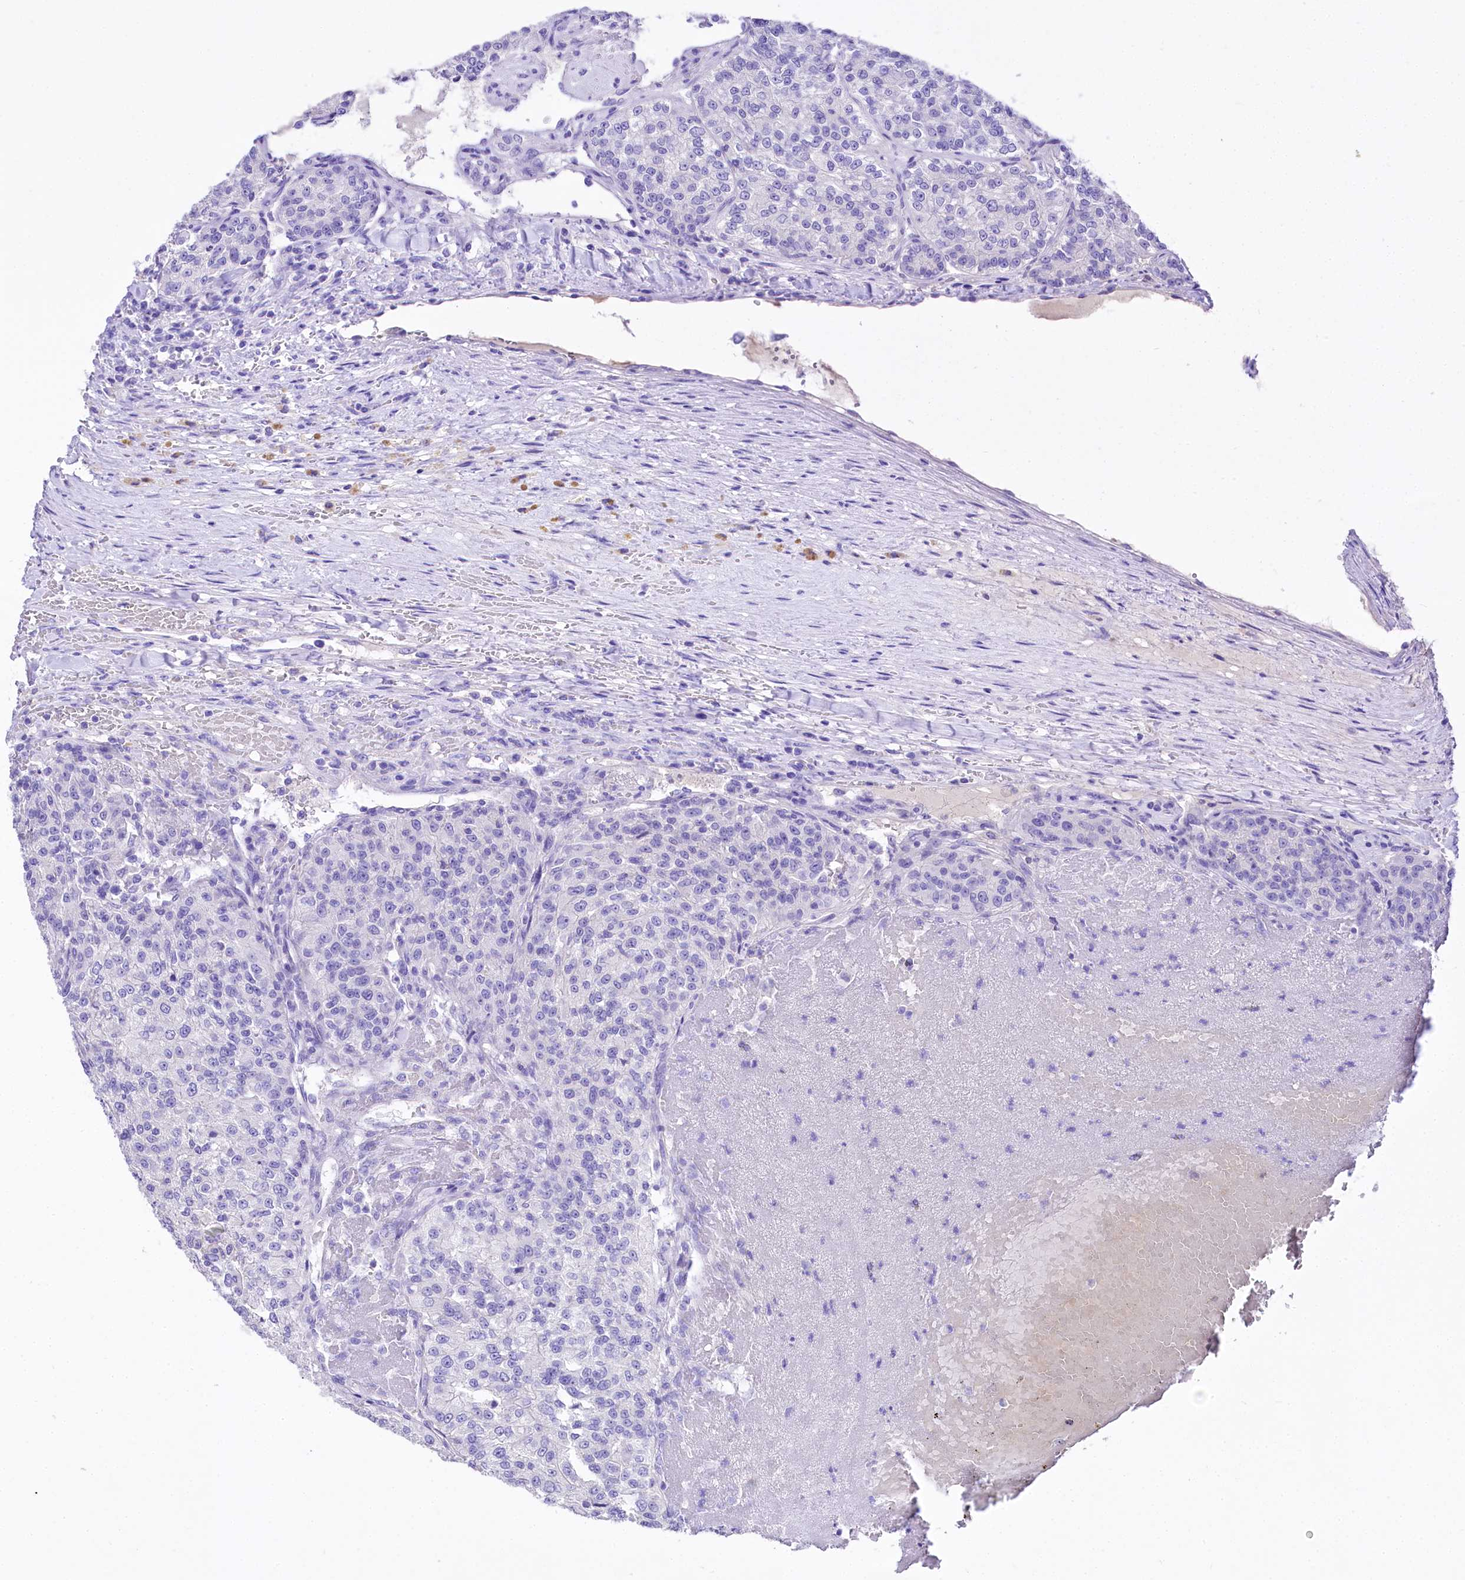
{"staining": {"intensity": "negative", "quantity": "none", "location": "none"}, "tissue": "renal cancer", "cell_type": "Tumor cells", "image_type": "cancer", "snomed": [{"axis": "morphology", "description": "Adenocarcinoma, NOS"}, {"axis": "topography", "description": "Kidney"}], "caption": "The image reveals no staining of tumor cells in renal cancer (adenocarcinoma). (Immunohistochemistry (ihc), brightfield microscopy, high magnification).", "gene": "A2ML1", "patient": {"sex": "female", "age": 63}}